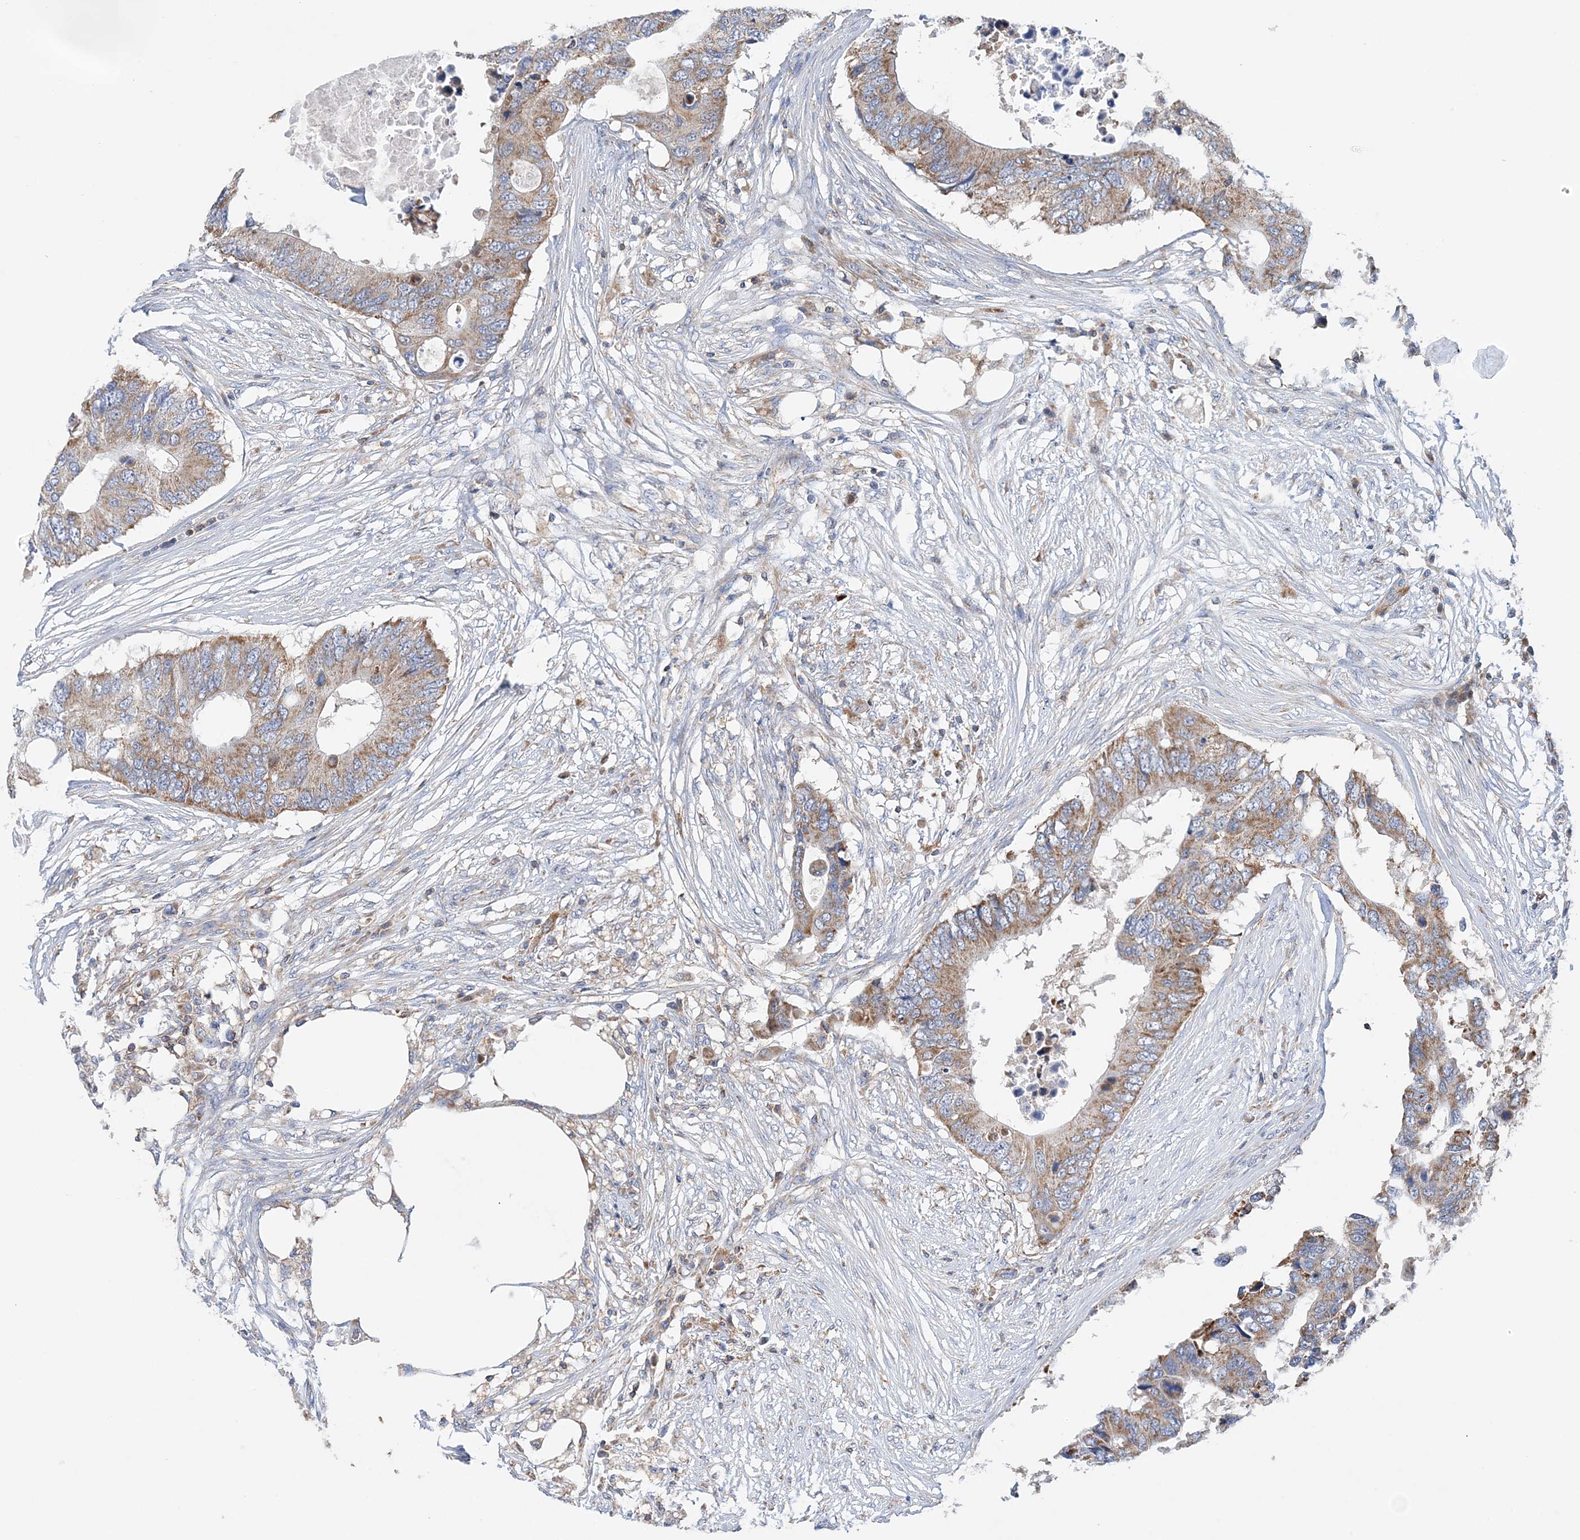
{"staining": {"intensity": "moderate", "quantity": ">75%", "location": "cytoplasmic/membranous"}, "tissue": "colorectal cancer", "cell_type": "Tumor cells", "image_type": "cancer", "snomed": [{"axis": "morphology", "description": "Adenocarcinoma, NOS"}, {"axis": "topography", "description": "Colon"}], "caption": "Protein analysis of colorectal cancer tissue demonstrates moderate cytoplasmic/membranous expression in approximately >75% of tumor cells. (IHC, brightfield microscopy, high magnification).", "gene": "TTC32", "patient": {"sex": "male", "age": 71}}